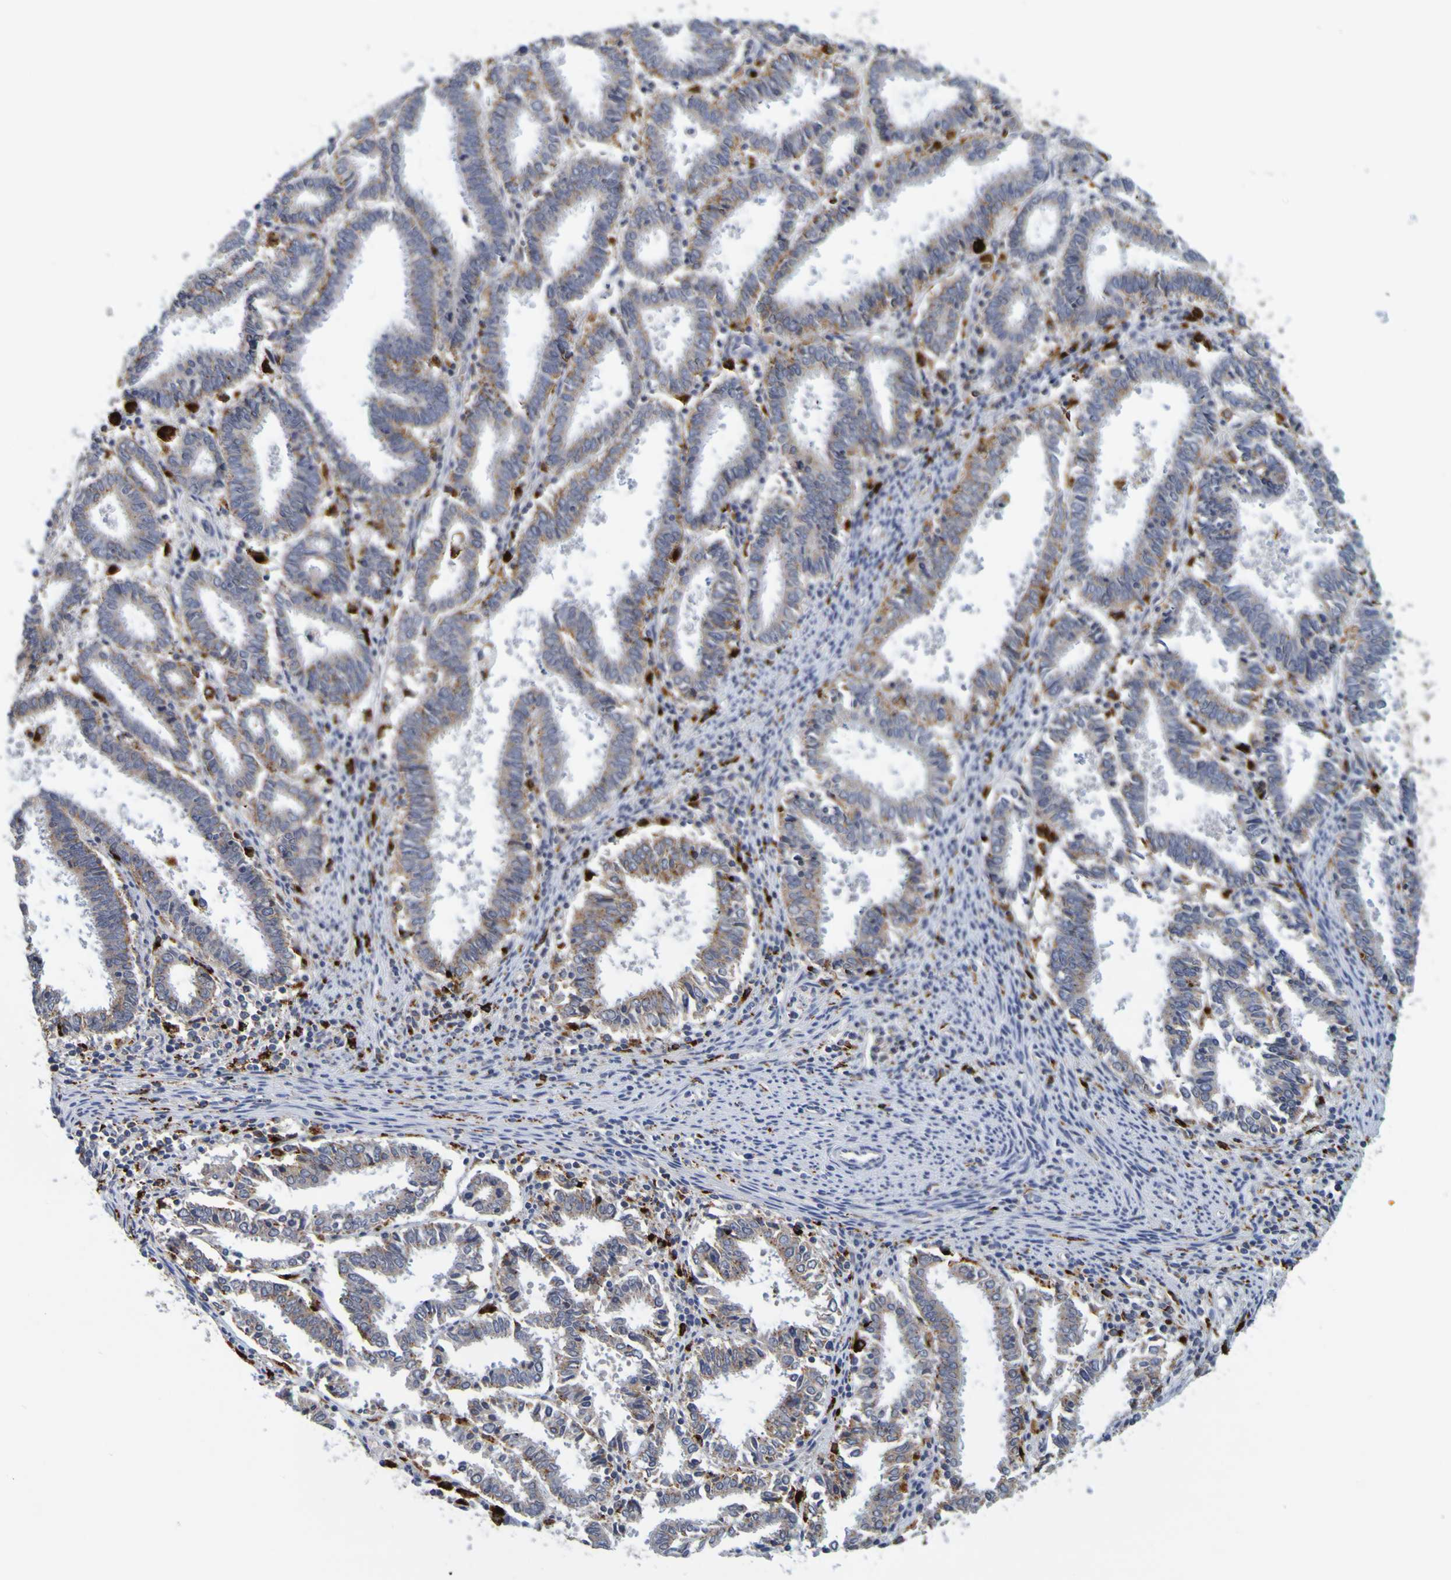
{"staining": {"intensity": "moderate", "quantity": "<25%", "location": "cytoplasmic/membranous"}, "tissue": "endometrial cancer", "cell_type": "Tumor cells", "image_type": "cancer", "snomed": [{"axis": "morphology", "description": "Adenocarcinoma, NOS"}, {"axis": "topography", "description": "Uterus"}], "caption": "Endometrial adenocarcinoma stained for a protein reveals moderate cytoplasmic/membranous positivity in tumor cells.", "gene": "TPH1", "patient": {"sex": "female", "age": 83}}